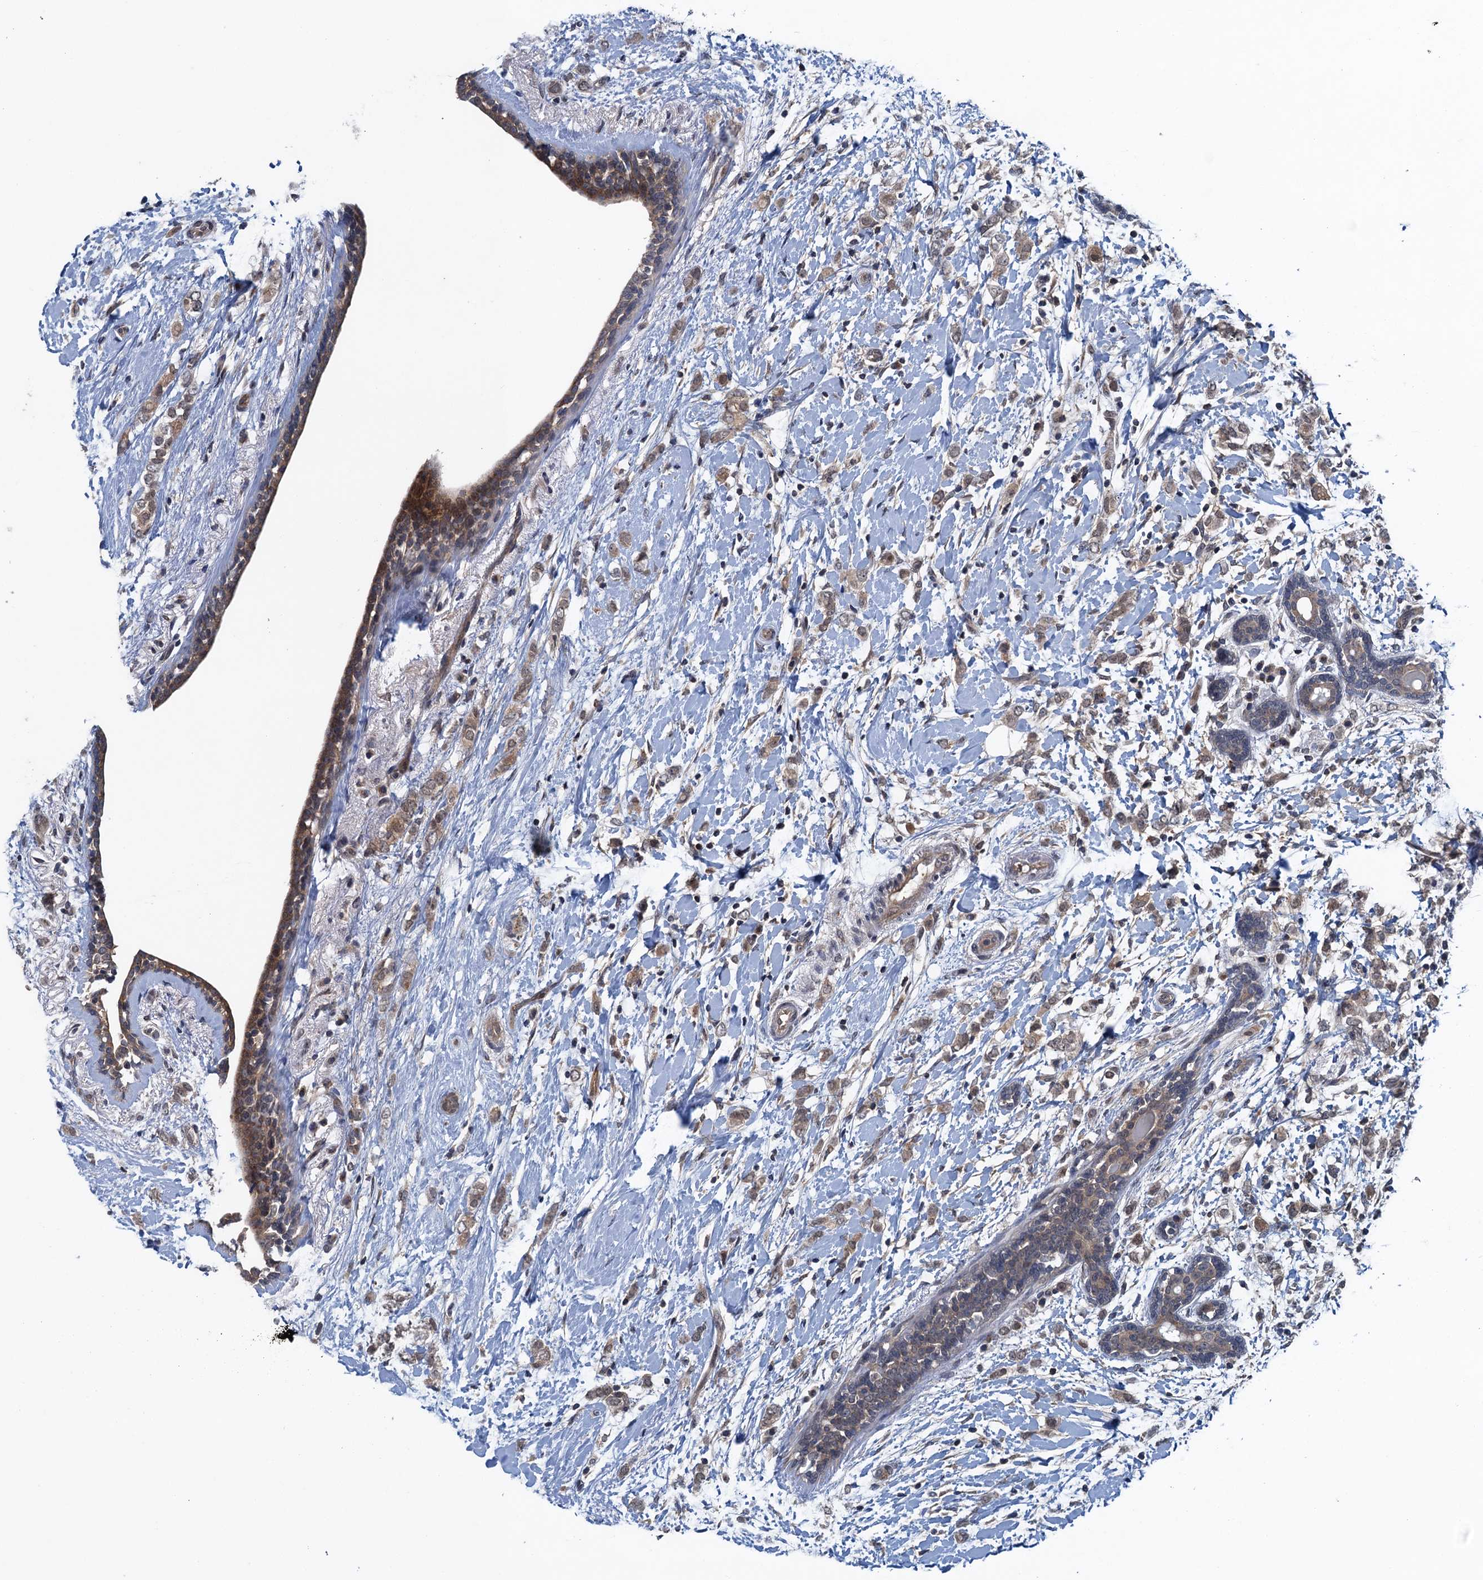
{"staining": {"intensity": "weak", "quantity": "25%-75%", "location": "cytoplasmic/membranous"}, "tissue": "breast cancer", "cell_type": "Tumor cells", "image_type": "cancer", "snomed": [{"axis": "morphology", "description": "Normal tissue, NOS"}, {"axis": "morphology", "description": "Lobular carcinoma"}, {"axis": "topography", "description": "Breast"}], "caption": "Immunohistochemistry photomicrograph of neoplastic tissue: breast cancer stained using immunohistochemistry displays low levels of weak protein expression localized specifically in the cytoplasmic/membranous of tumor cells, appearing as a cytoplasmic/membranous brown color.", "gene": "RNF165", "patient": {"sex": "female", "age": 47}}